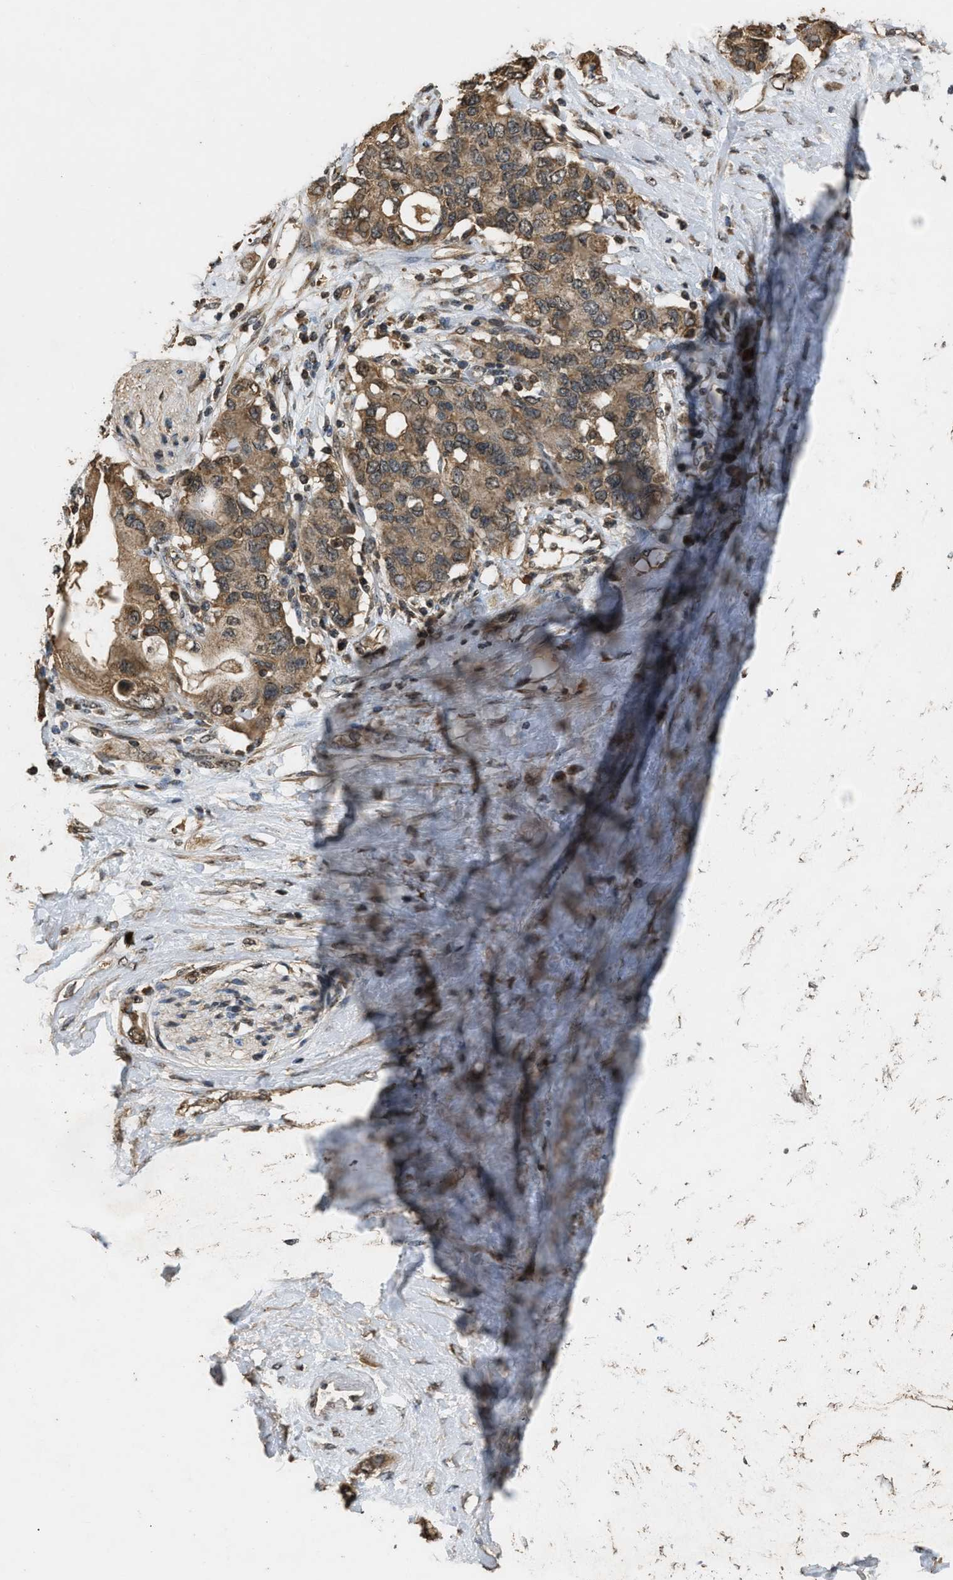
{"staining": {"intensity": "moderate", "quantity": ">75%", "location": "cytoplasmic/membranous"}, "tissue": "pancreatic cancer", "cell_type": "Tumor cells", "image_type": "cancer", "snomed": [{"axis": "morphology", "description": "Adenocarcinoma, NOS"}, {"axis": "topography", "description": "Pancreas"}], "caption": "Protein expression analysis of human pancreatic cancer reveals moderate cytoplasmic/membranous staining in about >75% of tumor cells. Using DAB (brown) and hematoxylin (blue) stains, captured at high magnification using brightfield microscopy.", "gene": "DENND6B", "patient": {"sex": "female", "age": 56}}